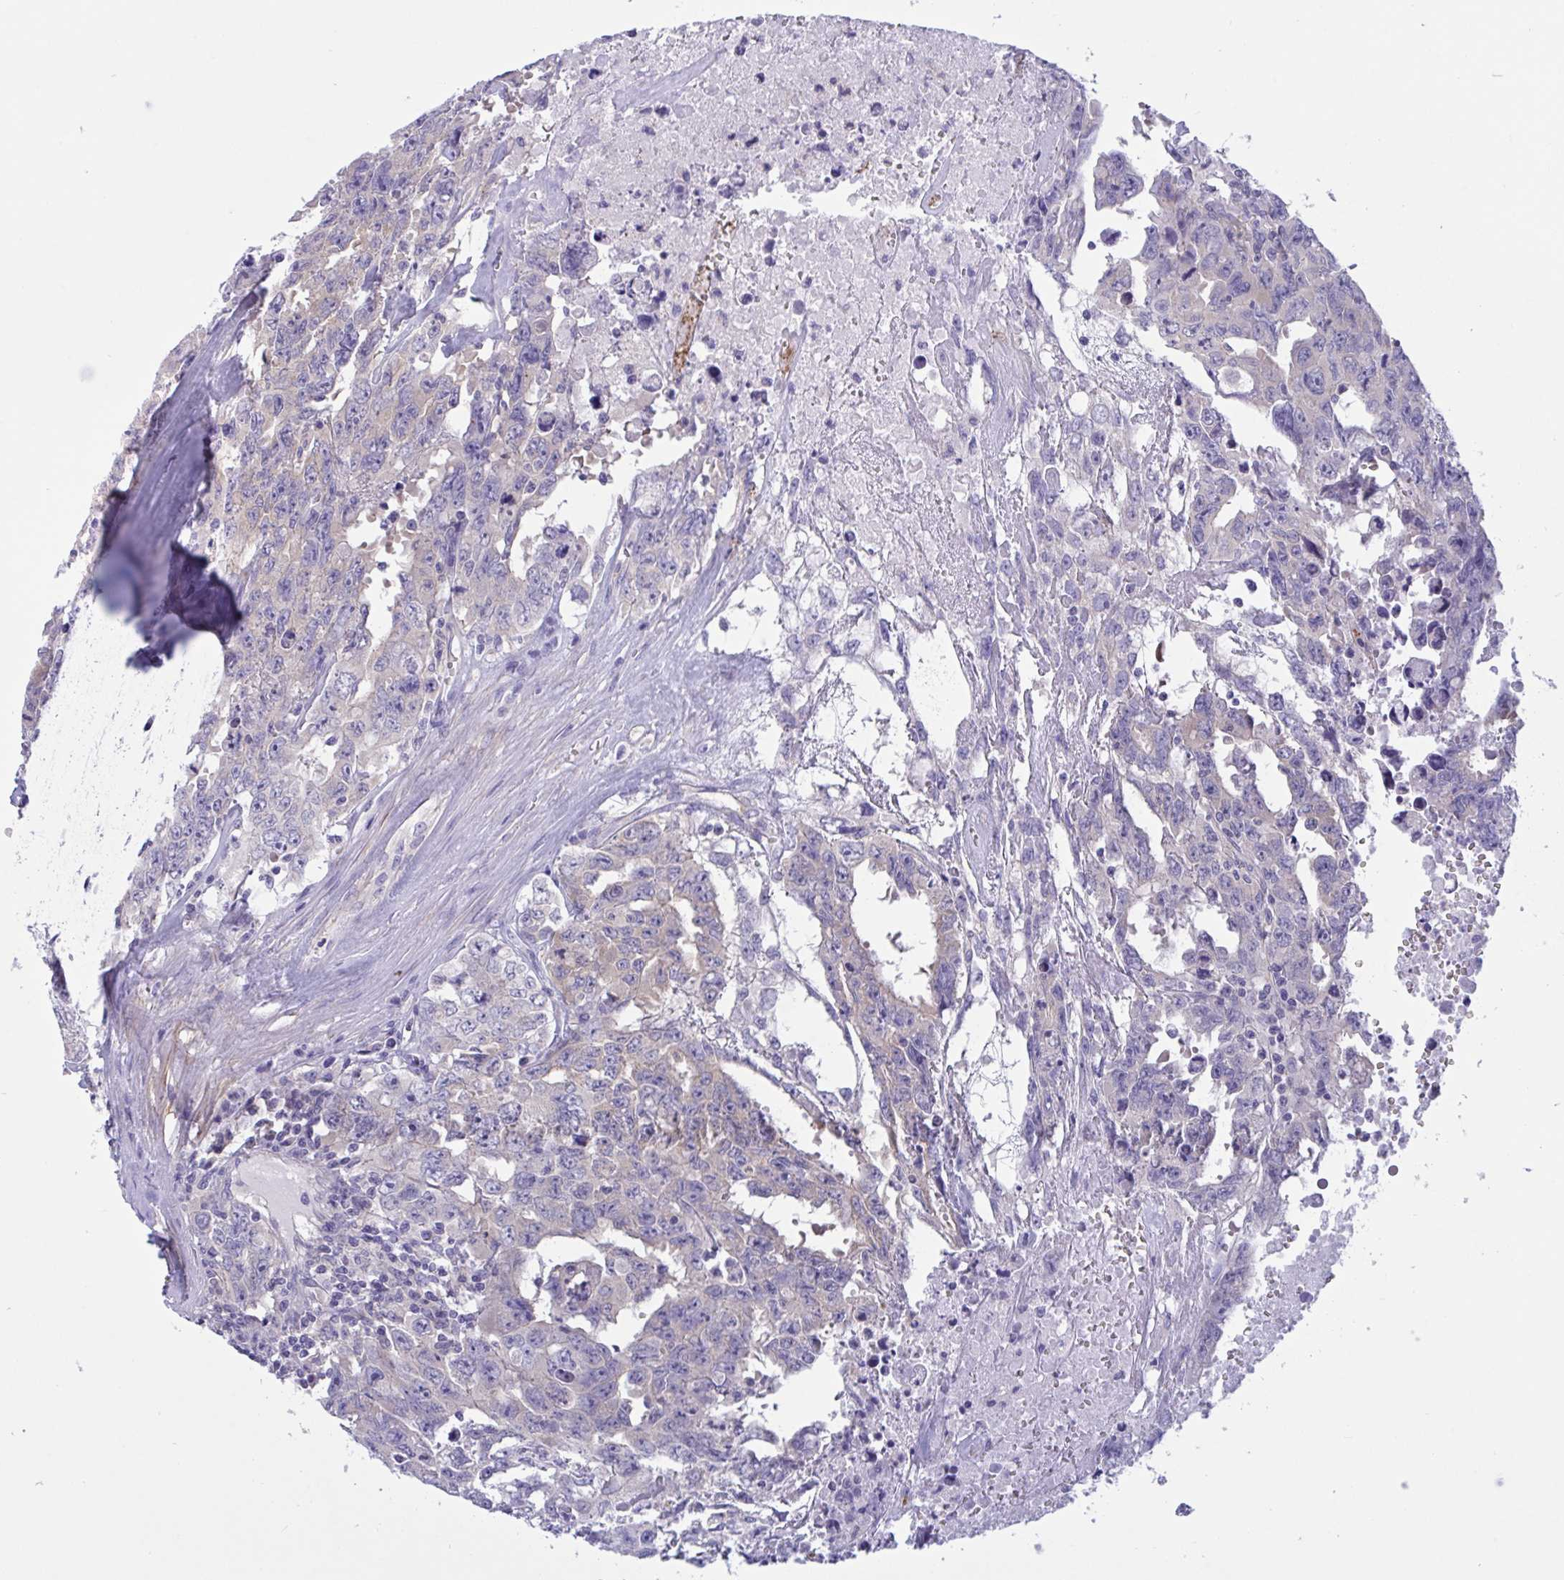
{"staining": {"intensity": "negative", "quantity": "none", "location": "none"}, "tissue": "testis cancer", "cell_type": "Tumor cells", "image_type": "cancer", "snomed": [{"axis": "morphology", "description": "Carcinoma, Embryonal, NOS"}, {"axis": "topography", "description": "Testis"}], "caption": "Human testis embryonal carcinoma stained for a protein using IHC displays no staining in tumor cells.", "gene": "OXLD1", "patient": {"sex": "male", "age": 24}}